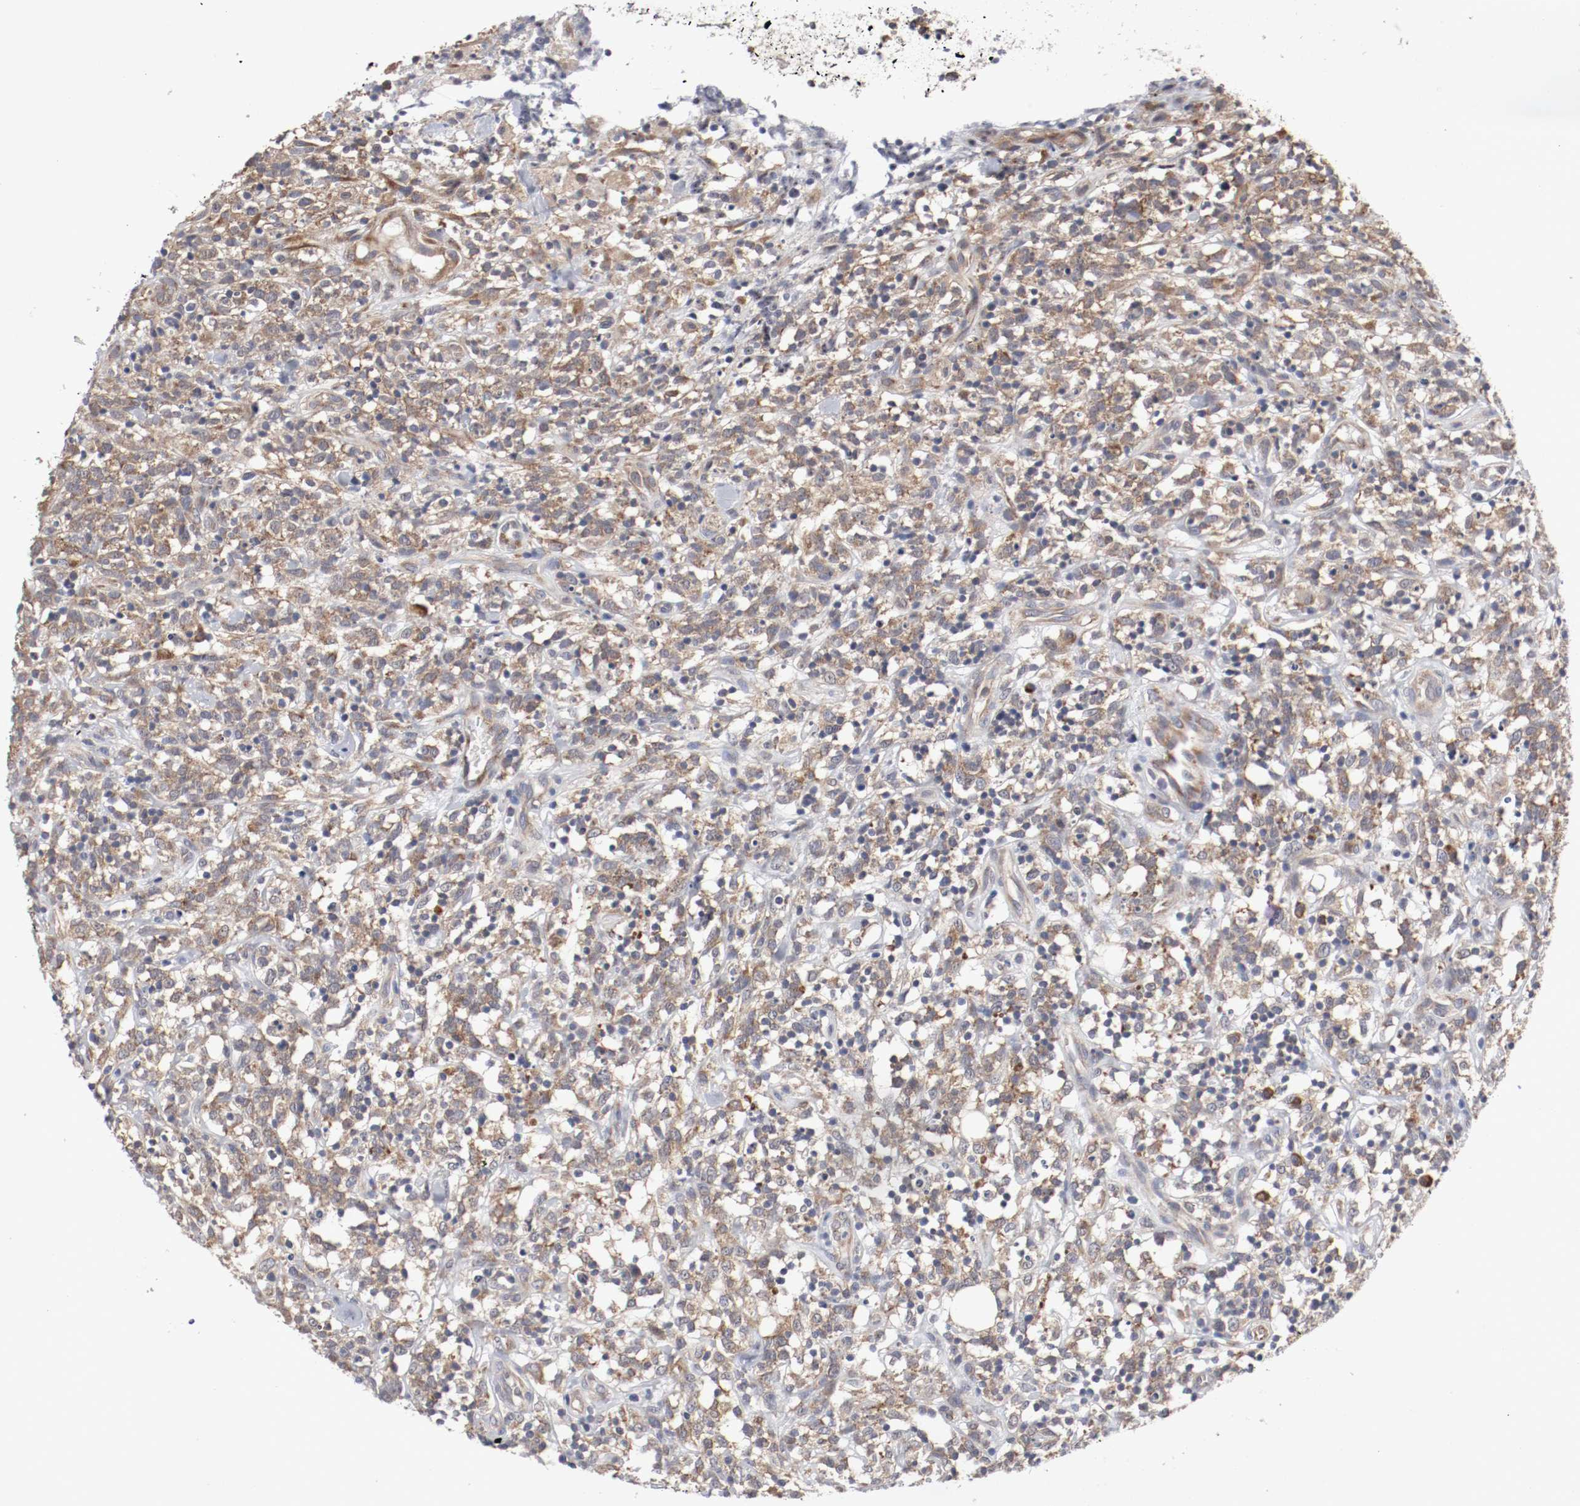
{"staining": {"intensity": "weak", "quantity": ">75%", "location": "cytoplasmic/membranous"}, "tissue": "lymphoma", "cell_type": "Tumor cells", "image_type": "cancer", "snomed": [{"axis": "morphology", "description": "Malignant lymphoma, non-Hodgkin's type, High grade"}, {"axis": "topography", "description": "Lymph node"}], "caption": "Immunohistochemistry (DAB) staining of human lymphoma exhibits weak cytoplasmic/membranous protein staining in about >75% of tumor cells. (IHC, brightfield microscopy, high magnification).", "gene": "FKBP3", "patient": {"sex": "female", "age": 73}}